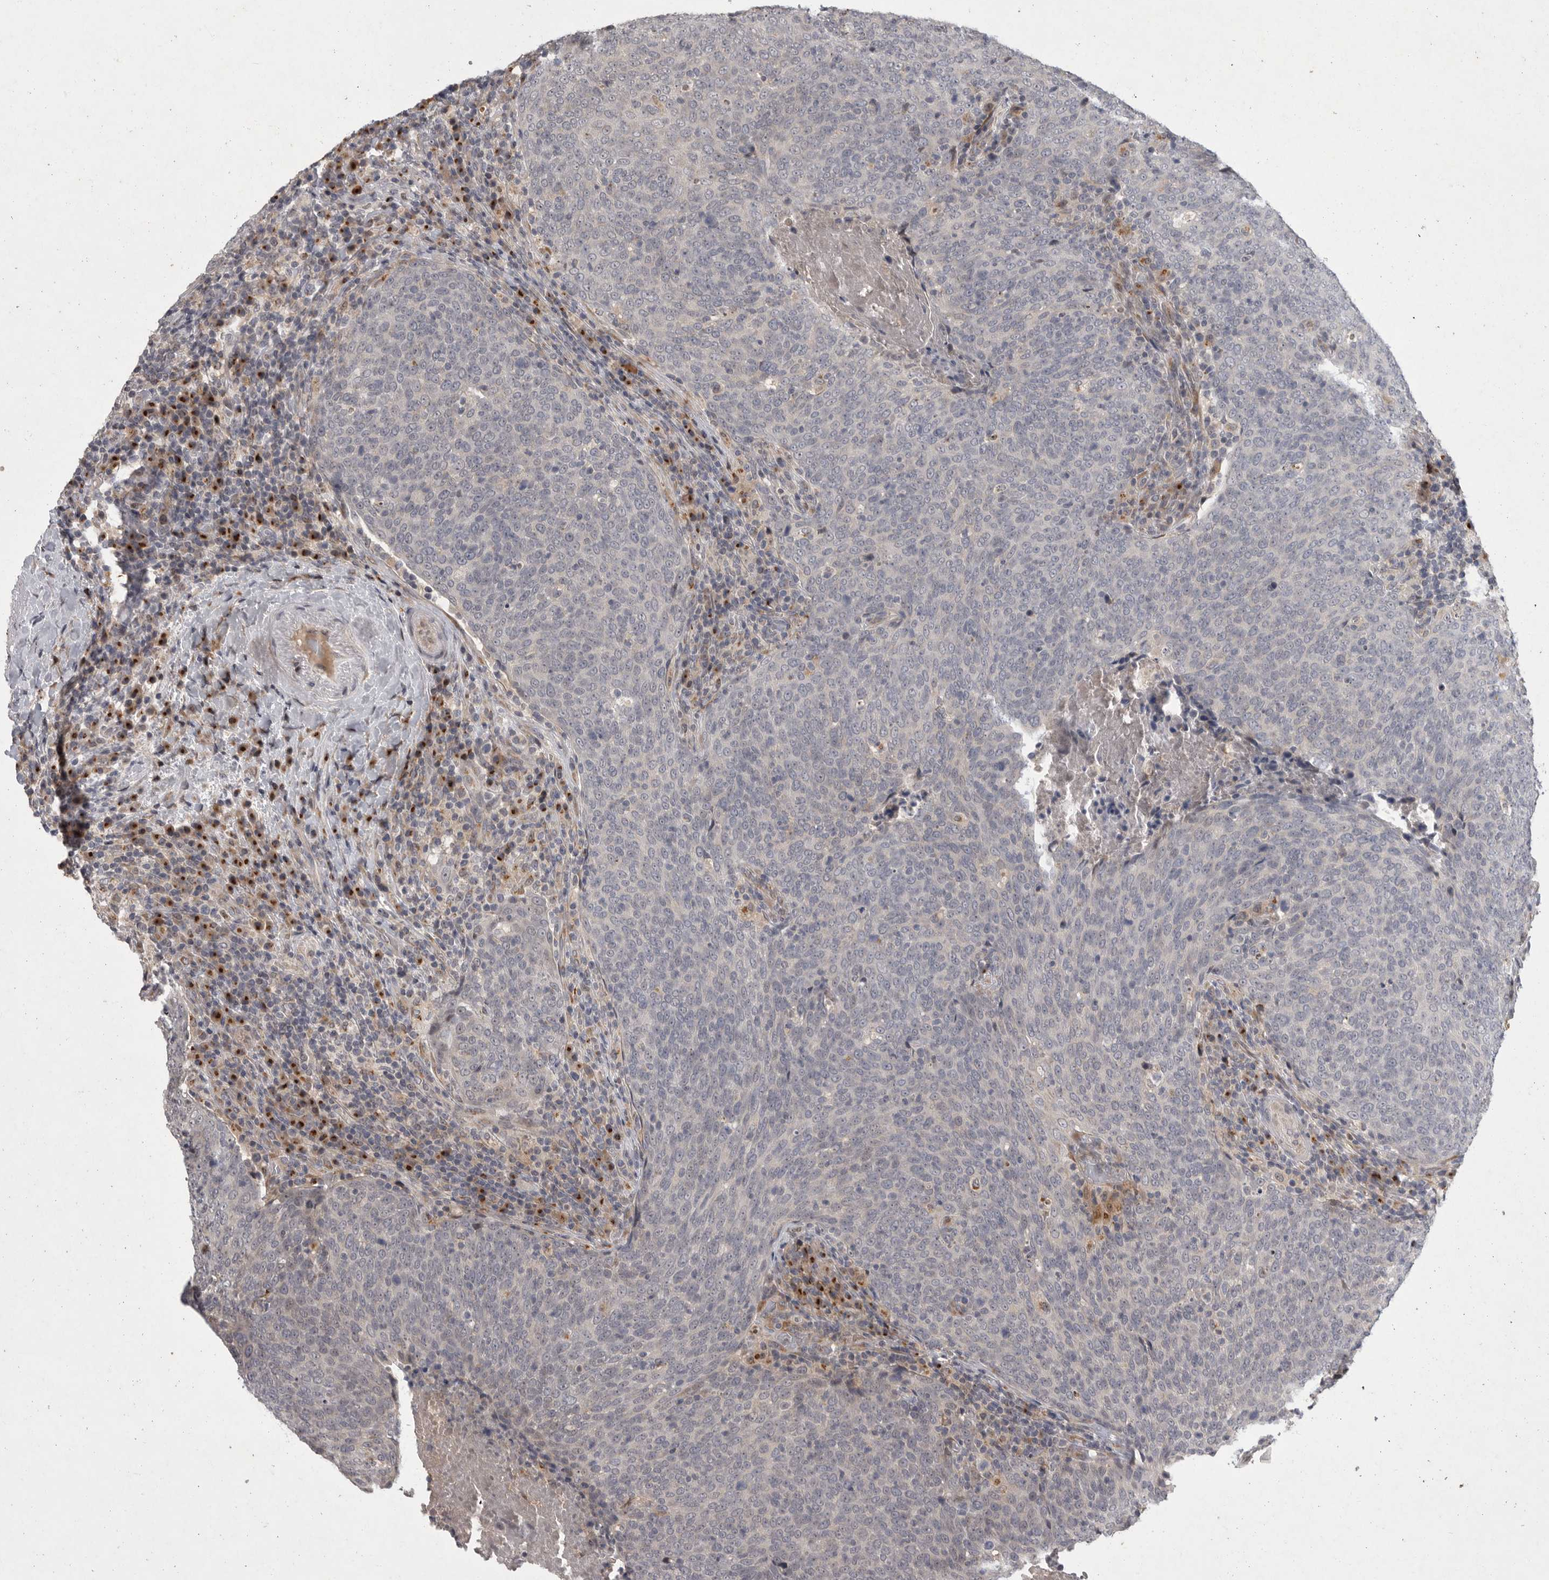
{"staining": {"intensity": "negative", "quantity": "none", "location": "none"}, "tissue": "head and neck cancer", "cell_type": "Tumor cells", "image_type": "cancer", "snomed": [{"axis": "morphology", "description": "Squamous cell carcinoma, NOS"}, {"axis": "morphology", "description": "Squamous cell carcinoma, metastatic, NOS"}, {"axis": "topography", "description": "Lymph node"}, {"axis": "topography", "description": "Head-Neck"}], "caption": "Head and neck squamous cell carcinoma was stained to show a protein in brown. There is no significant positivity in tumor cells.", "gene": "MAN2A1", "patient": {"sex": "male", "age": 62}}